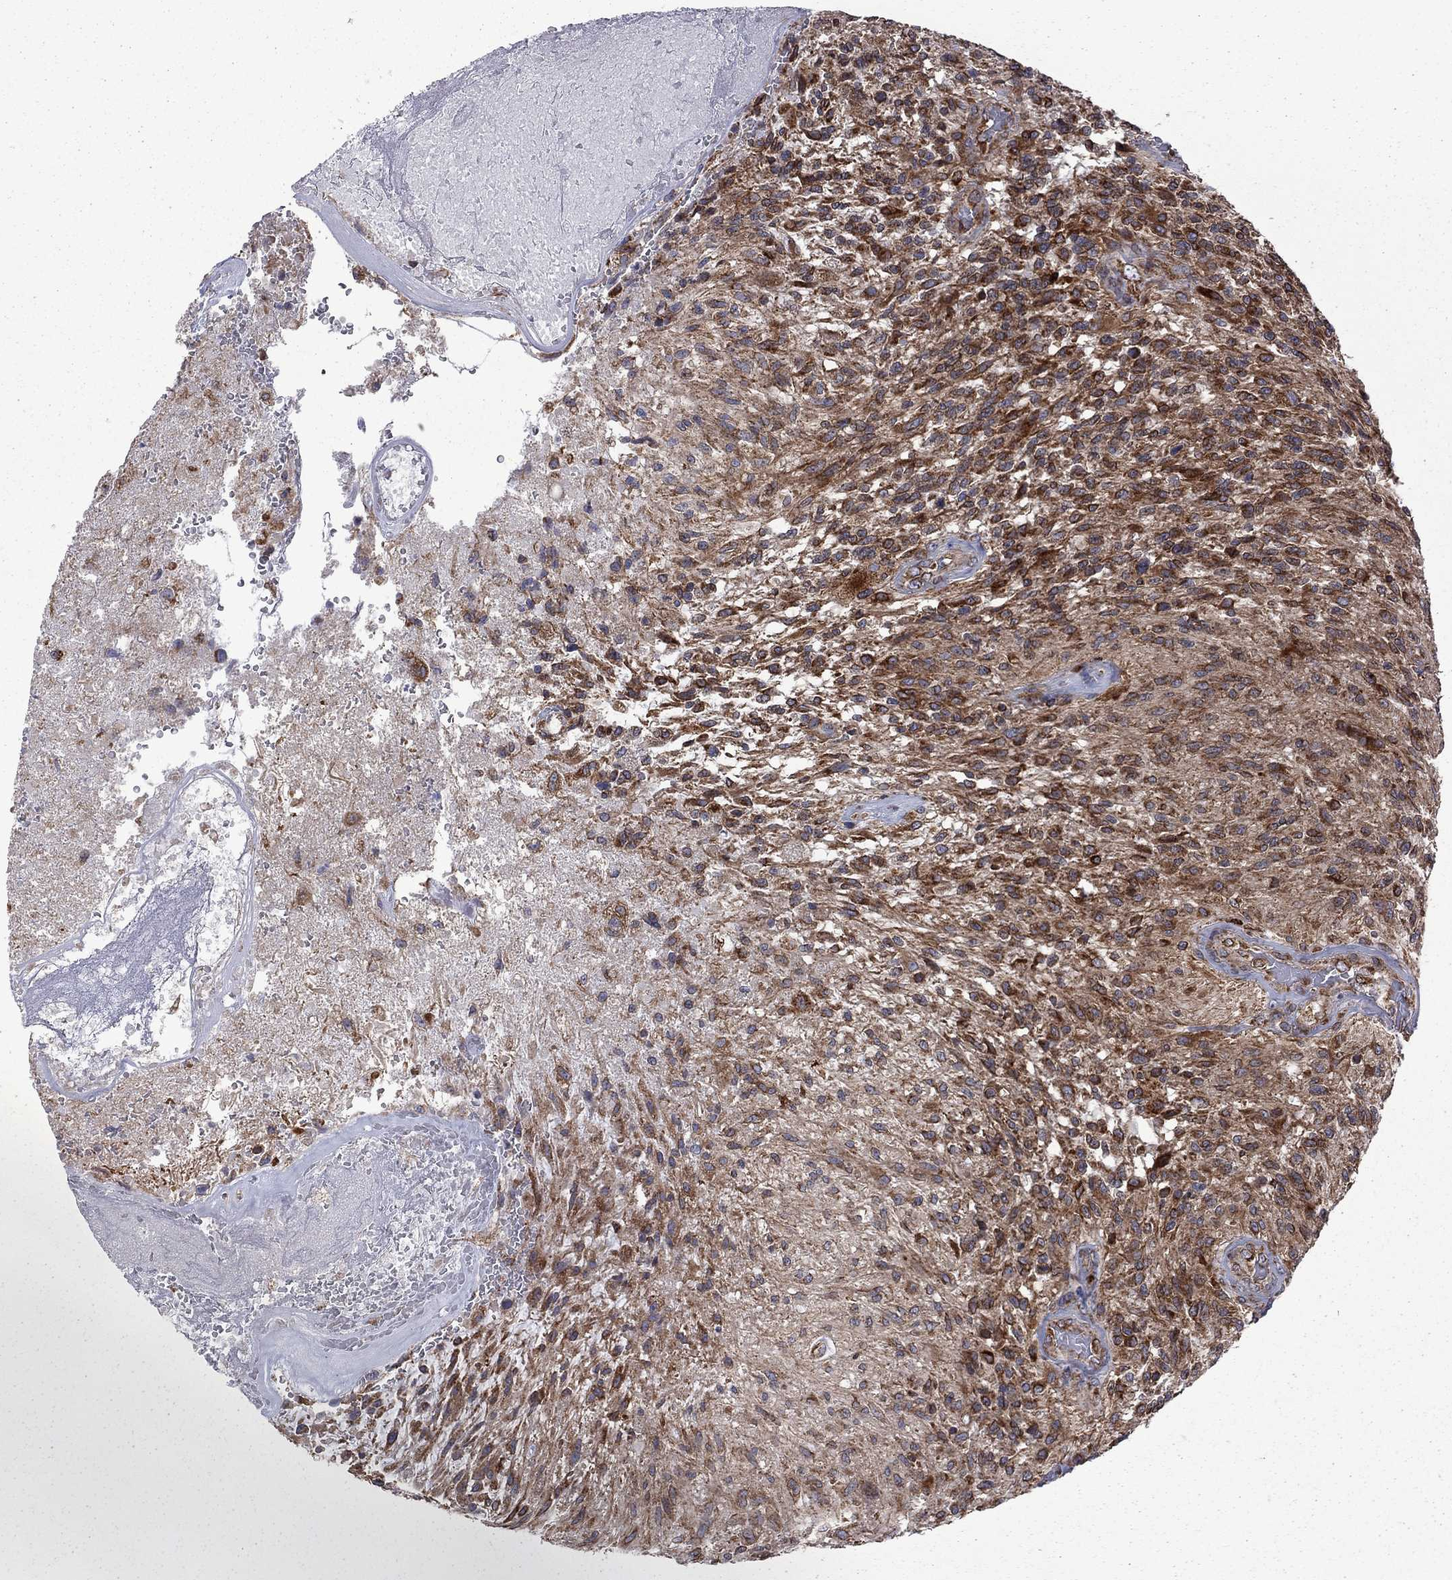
{"staining": {"intensity": "strong", "quantity": ">75%", "location": "cytoplasmic/membranous"}, "tissue": "glioma", "cell_type": "Tumor cells", "image_type": "cancer", "snomed": [{"axis": "morphology", "description": "Glioma, malignant, High grade"}, {"axis": "topography", "description": "Brain"}], "caption": "Glioma stained with DAB (3,3'-diaminobenzidine) immunohistochemistry (IHC) shows high levels of strong cytoplasmic/membranous staining in about >75% of tumor cells.", "gene": "CLPTM1", "patient": {"sex": "male", "age": 56}}